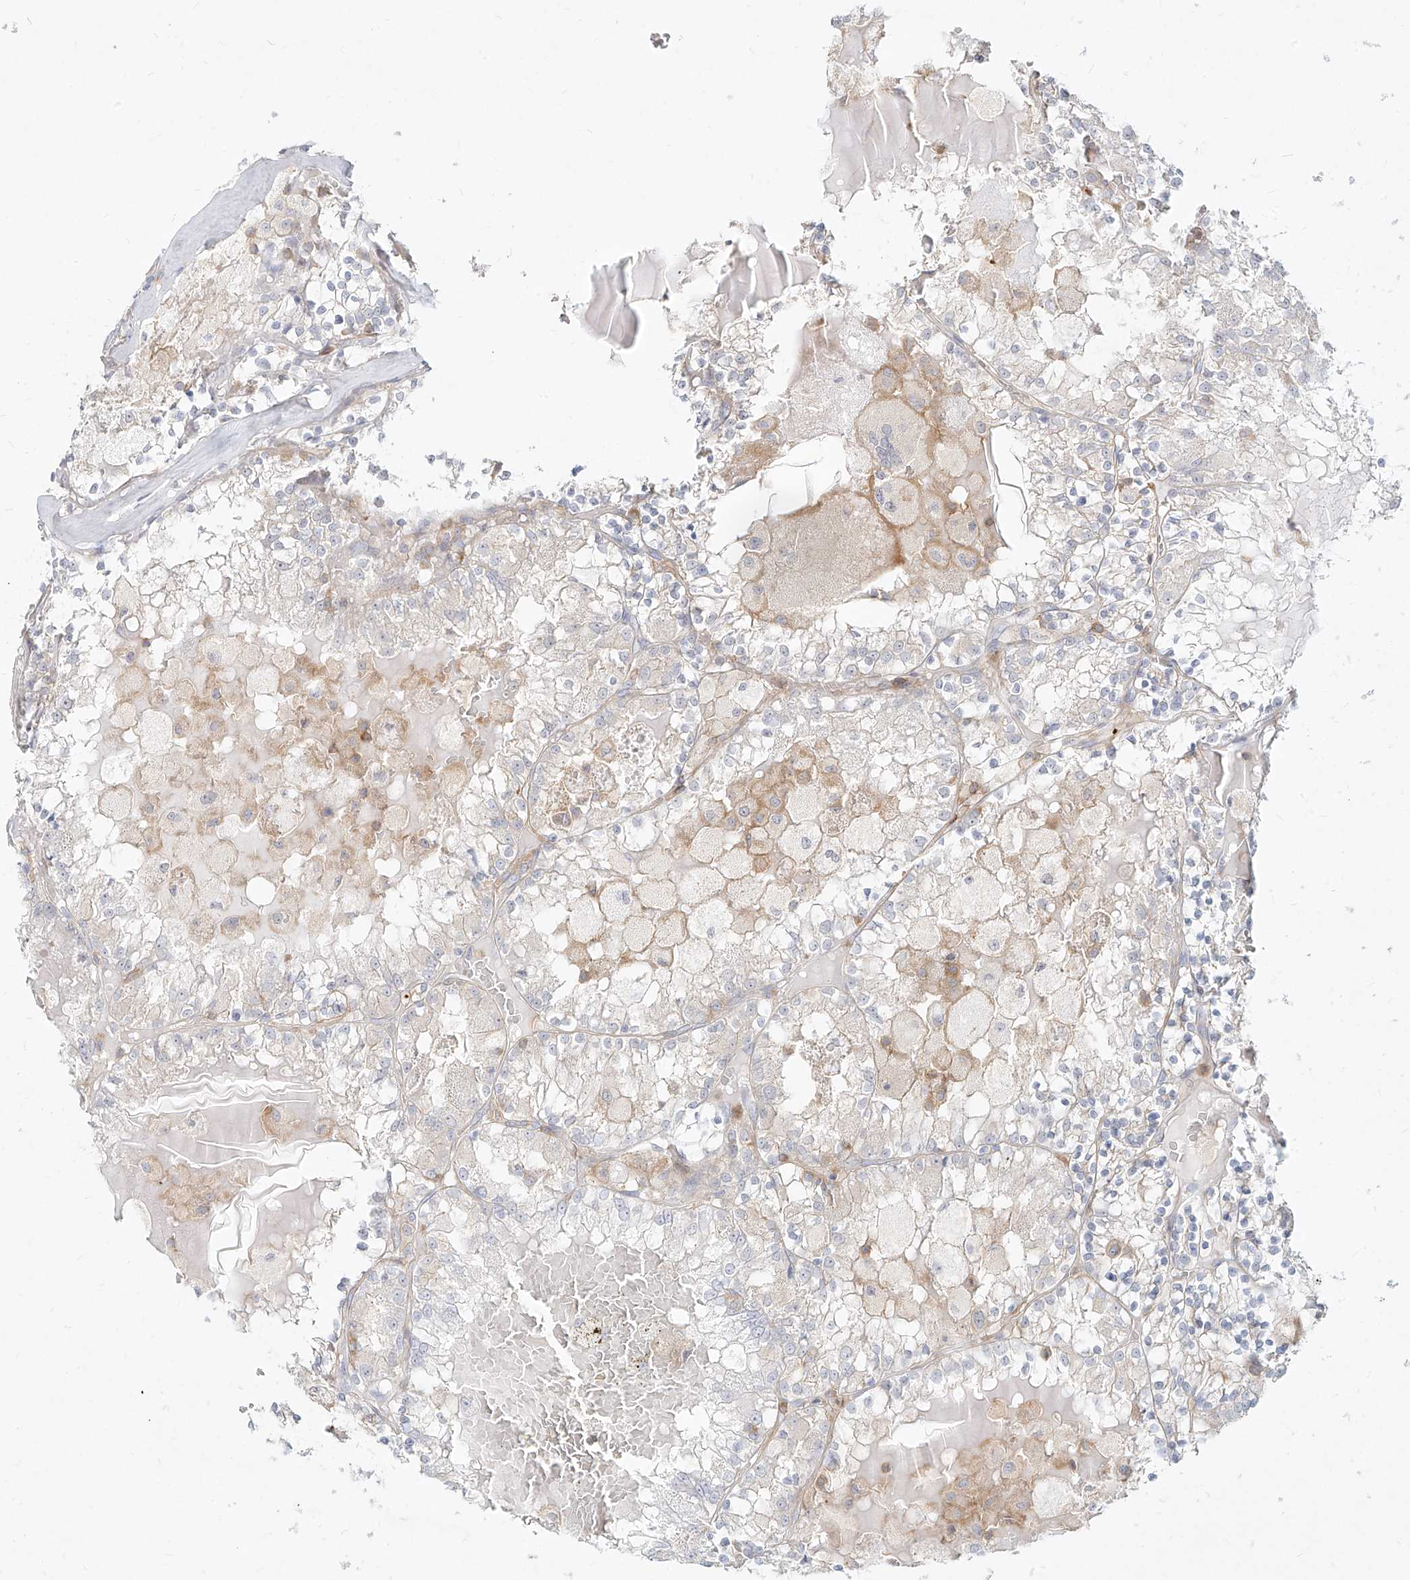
{"staining": {"intensity": "negative", "quantity": "none", "location": "none"}, "tissue": "renal cancer", "cell_type": "Tumor cells", "image_type": "cancer", "snomed": [{"axis": "morphology", "description": "Adenocarcinoma, NOS"}, {"axis": "topography", "description": "Kidney"}], "caption": "Immunohistochemical staining of human adenocarcinoma (renal) demonstrates no significant positivity in tumor cells.", "gene": "SLC2A12", "patient": {"sex": "female", "age": 56}}